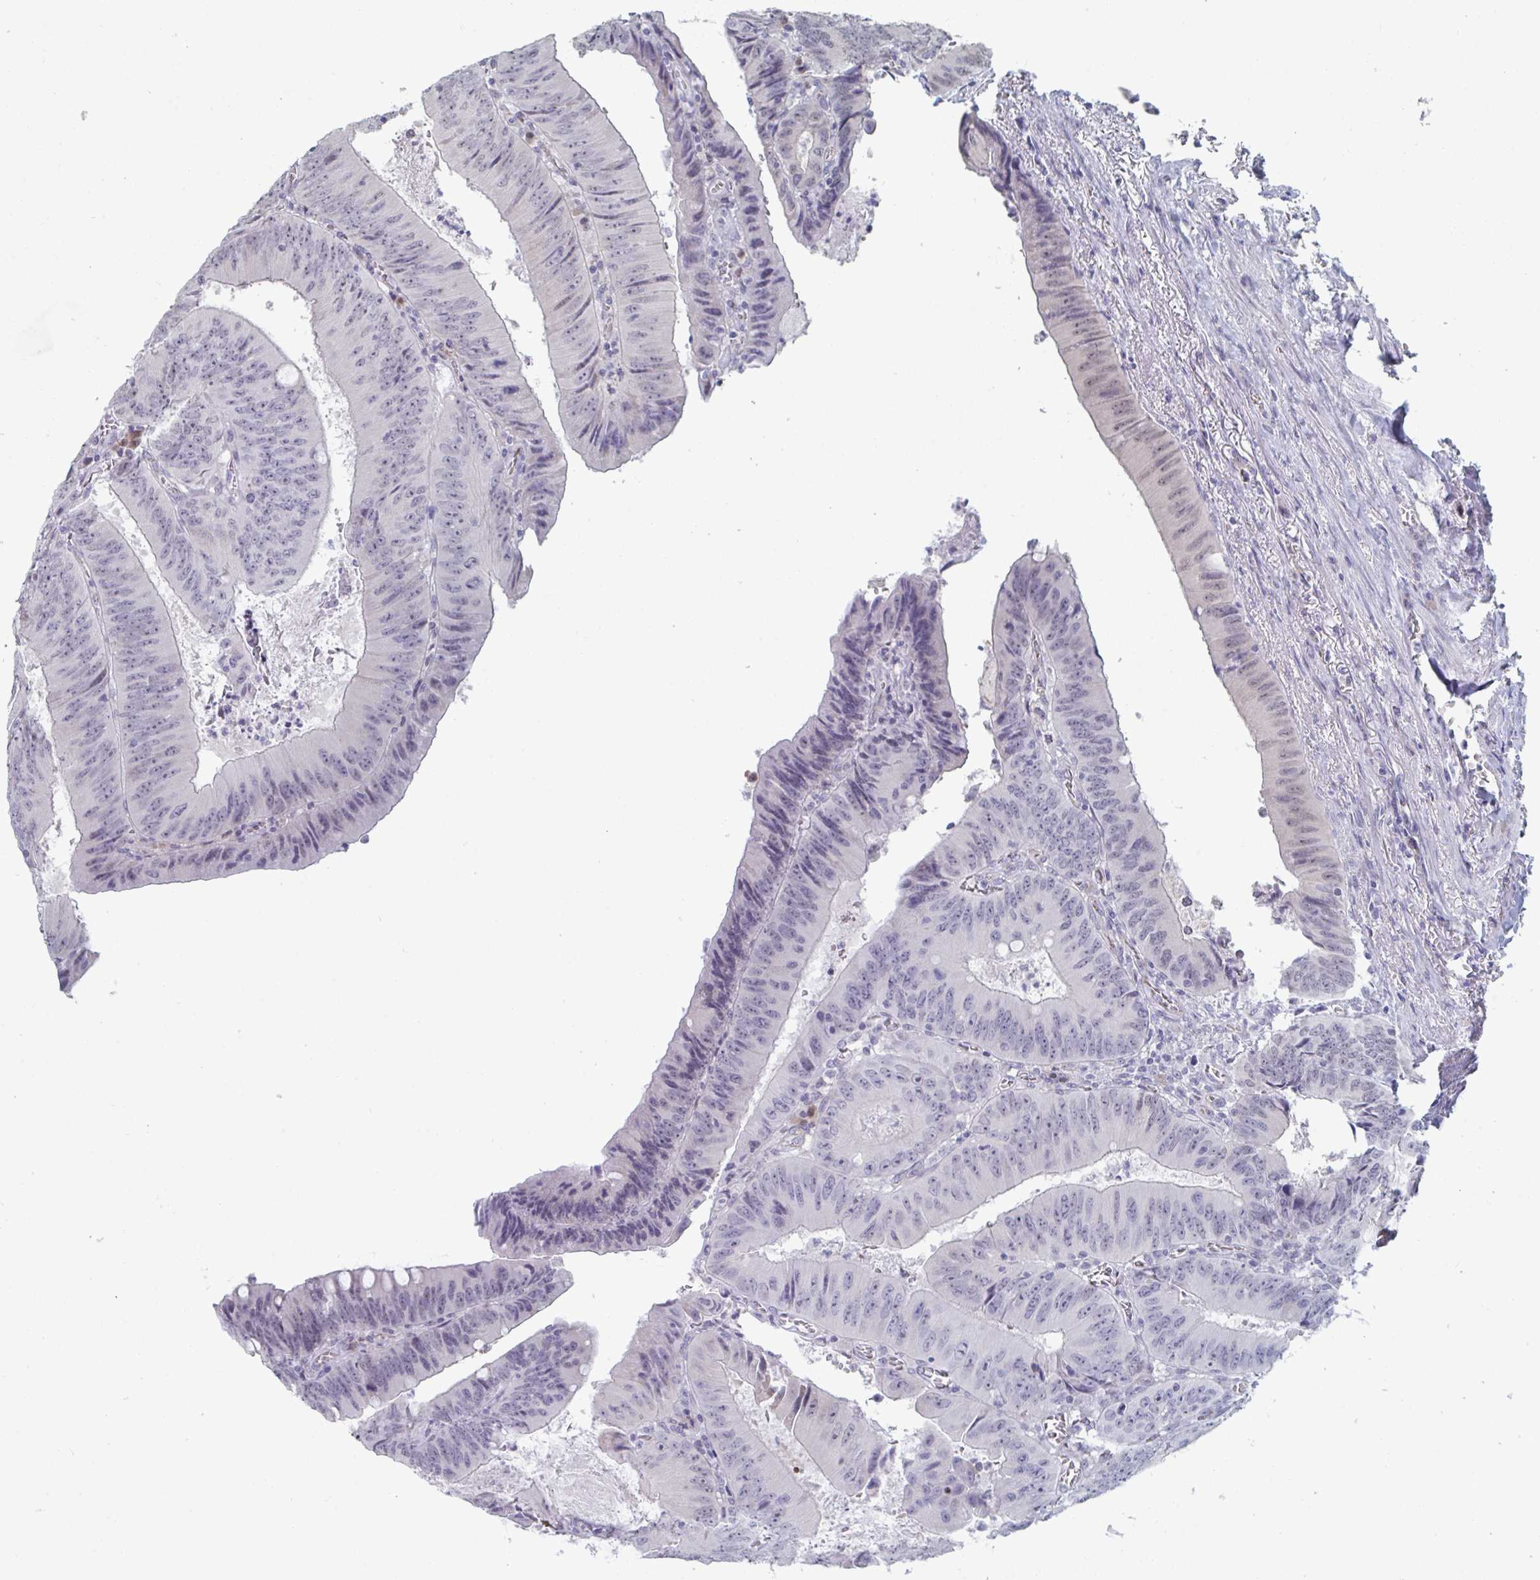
{"staining": {"intensity": "weak", "quantity": "<25%", "location": "nuclear"}, "tissue": "colorectal cancer", "cell_type": "Tumor cells", "image_type": "cancer", "snomed": [{"axis": "morphology", "description": "Adenocarcinoma, NOS"}, {"axis": "topography", "description": "Rectum"}], "caption": "Tumor cells show no significant protein expression in colorectal cancer (adenocarcinoma).", "gene": "FOXA1", "patient": {"sex": "female", "age": 72}}